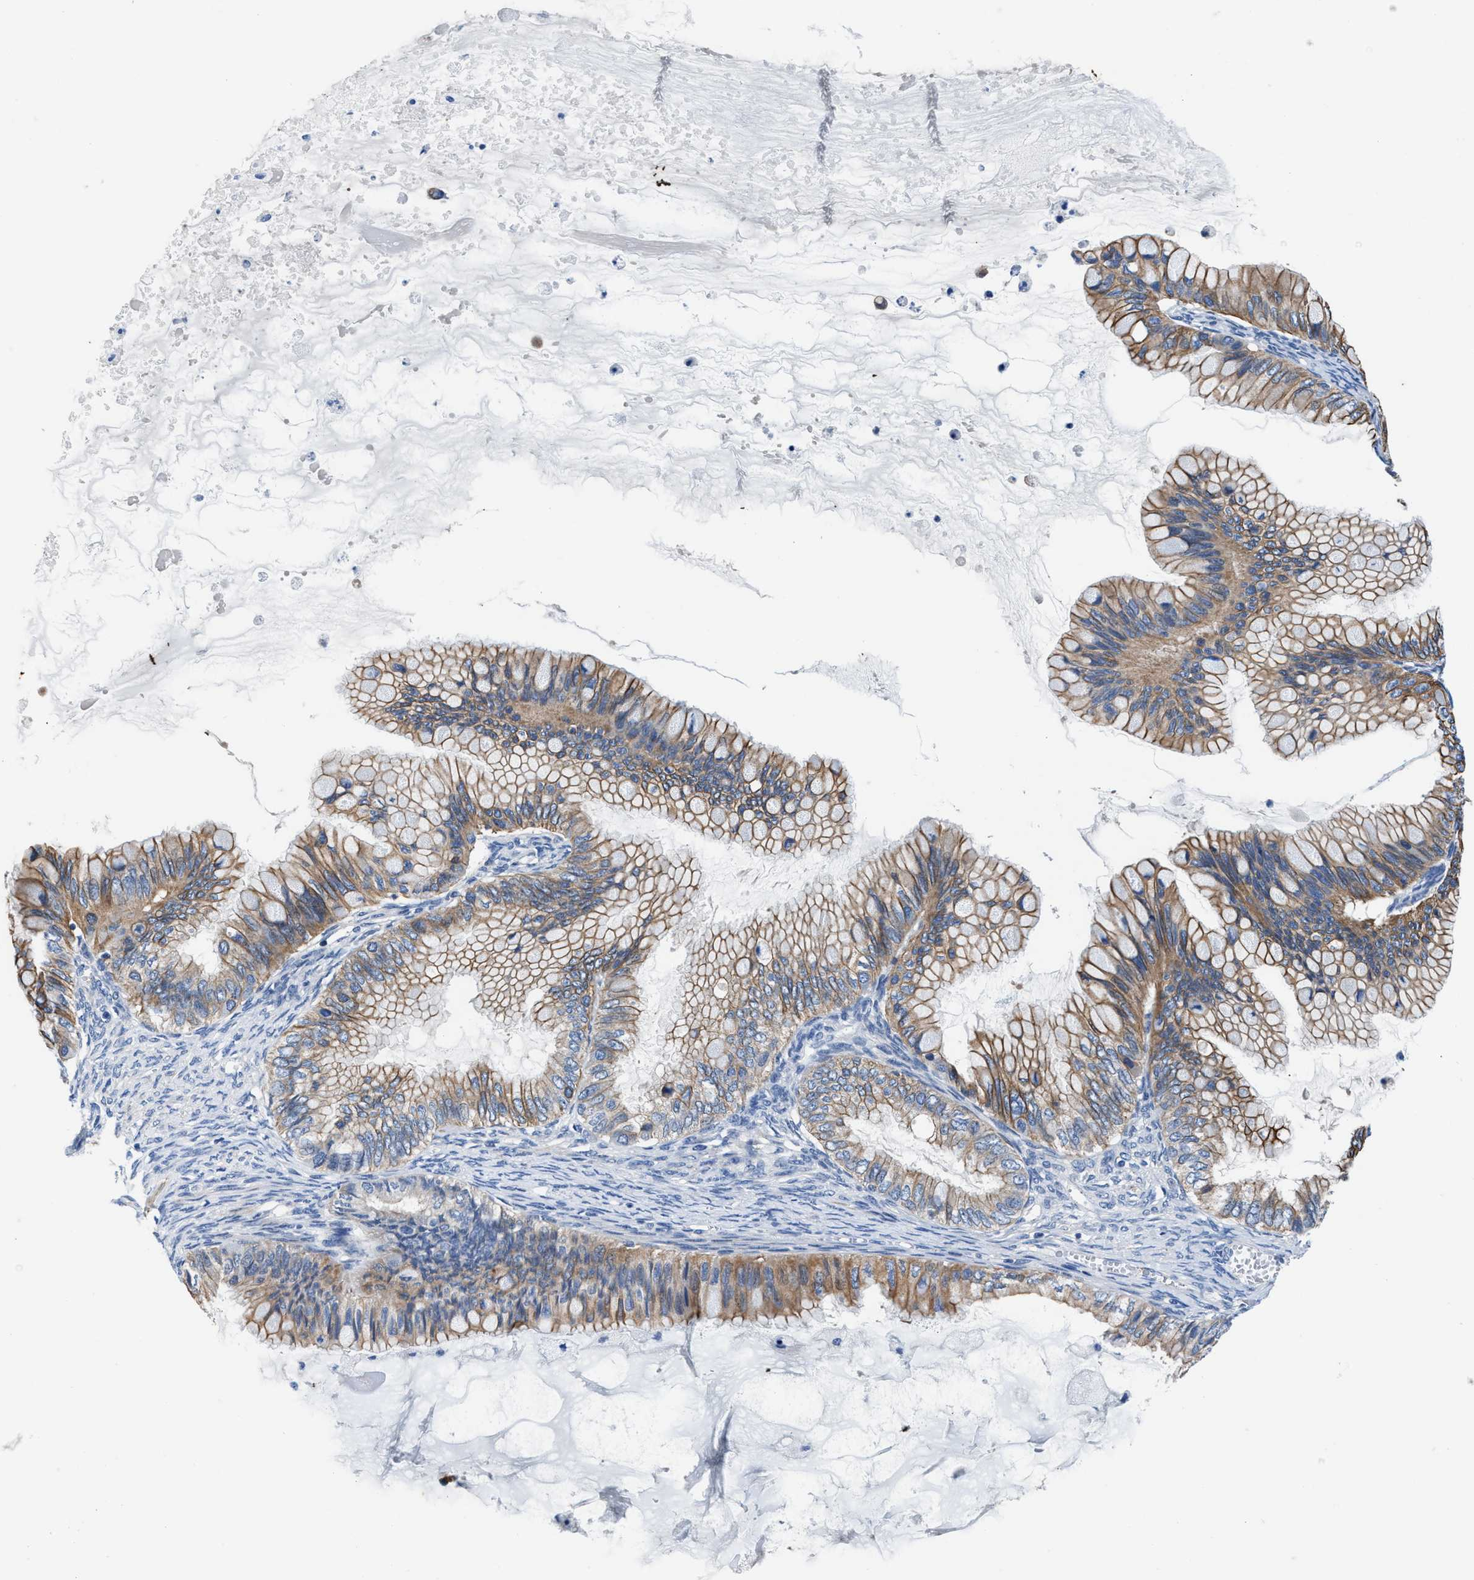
{"staining": {"intensity": "moderate", "quantity": ">75%", "location": "cytoplasmic/membranous"}, "tissue": "ovarian cancer", "cell_type": "Tumor cells", "image_type": "cancer", "snomed": [{"axis": "morphology", "description": "Cystadenocarcinoma, mucinous, NOS"}, {"axis": "topography", "description": "Ovary"}], "caption": "Immunohistochemical staining of human mucinous cystadenocarcinoma (ovarian) displays medium levels of moderate cytoplasmic/membranous protein expression in approximately >75% of tumor cells. Nuclei are stained in blue.", "gene": "PARG", "patient": {"sex": "female", "age": 80}}